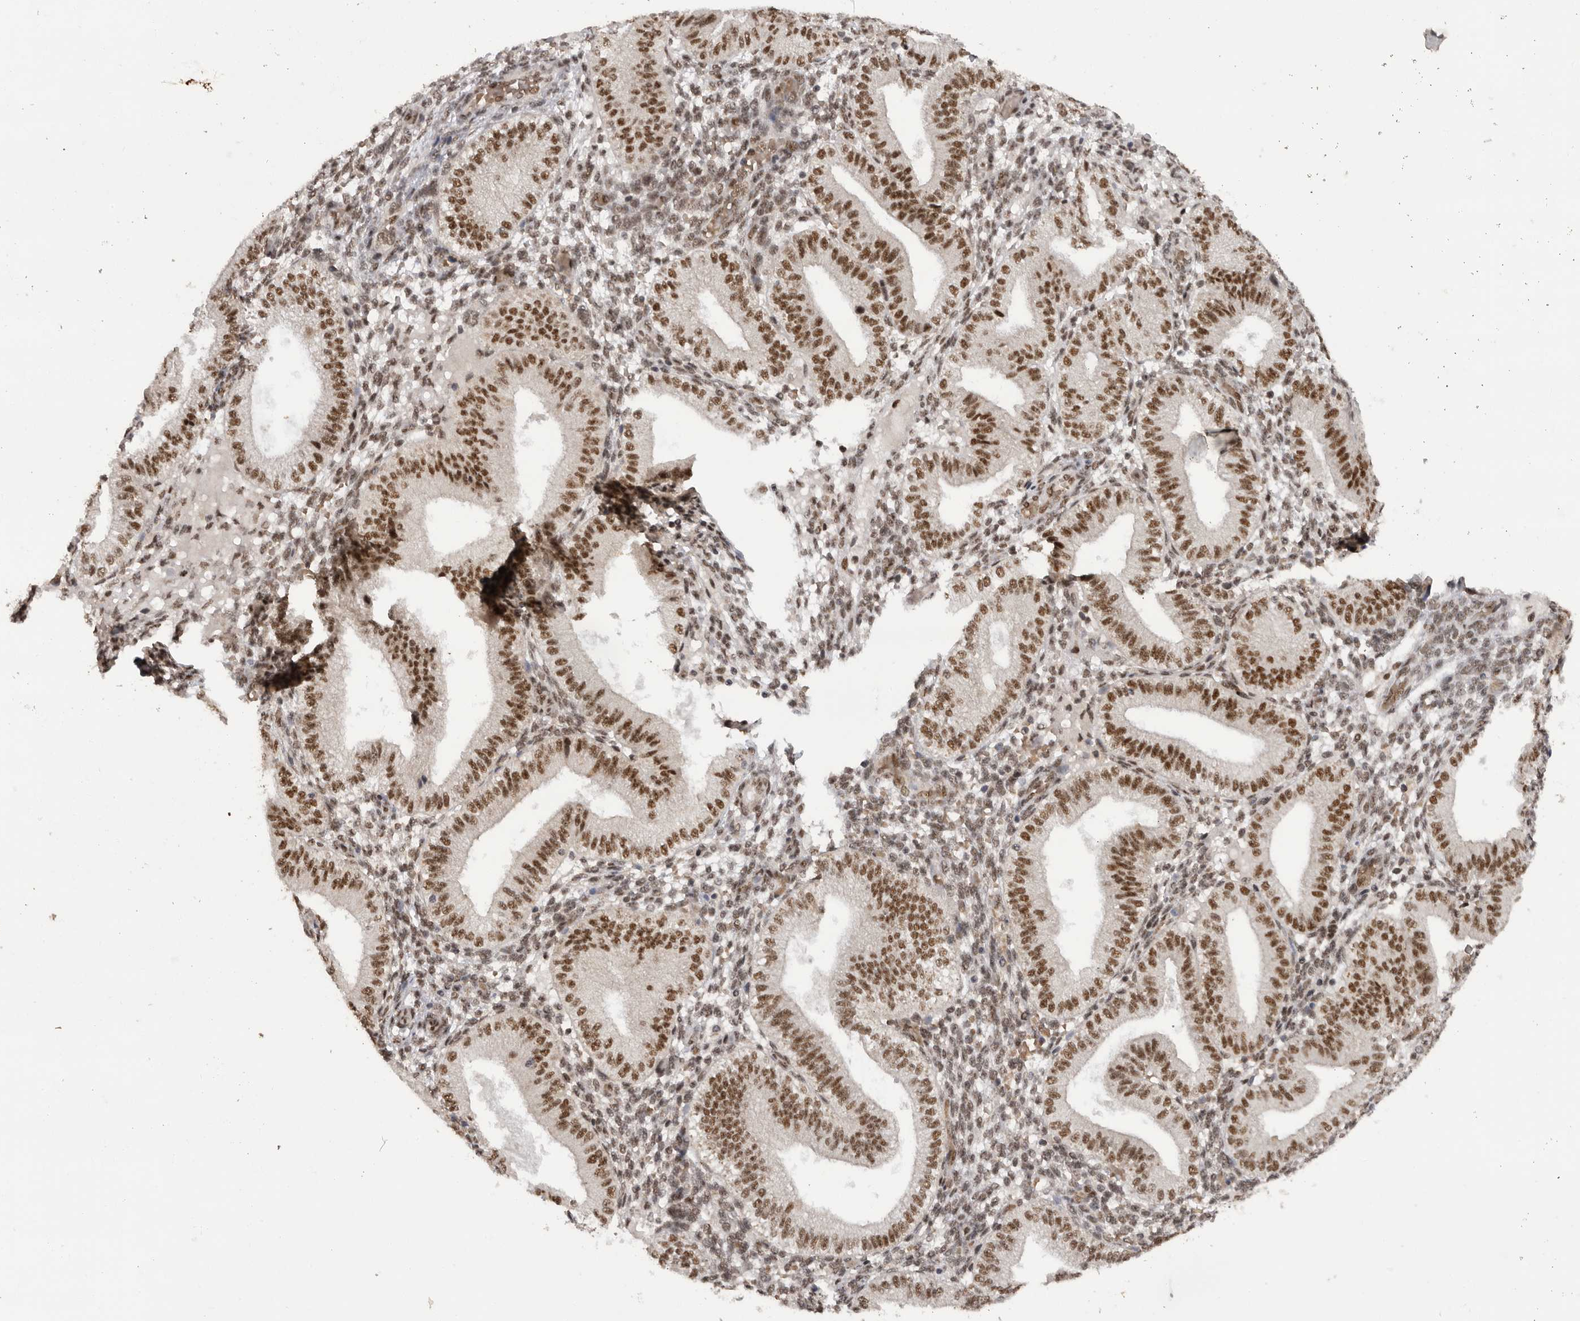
{"staining": {"intensity": "weak", "quantity": "25%-75%", "location": "nuclear"}, "tissue": "endometrium", "cell_type": "Cells in endometrial stroma", "image_type": "normal", "snomed": [{"axis": "morphology", "description": "Normal tissue, NOS"}, {"axis": "topography", "description": "Endometrium"}], "caption": "Weak nuclear staining for a protein is seen in about 25%-75% of cells in endometrial stroma of benign endometrium using IHC.", "gene": "PPP1R10", "patient": {"sex": "female", "age": 39}}